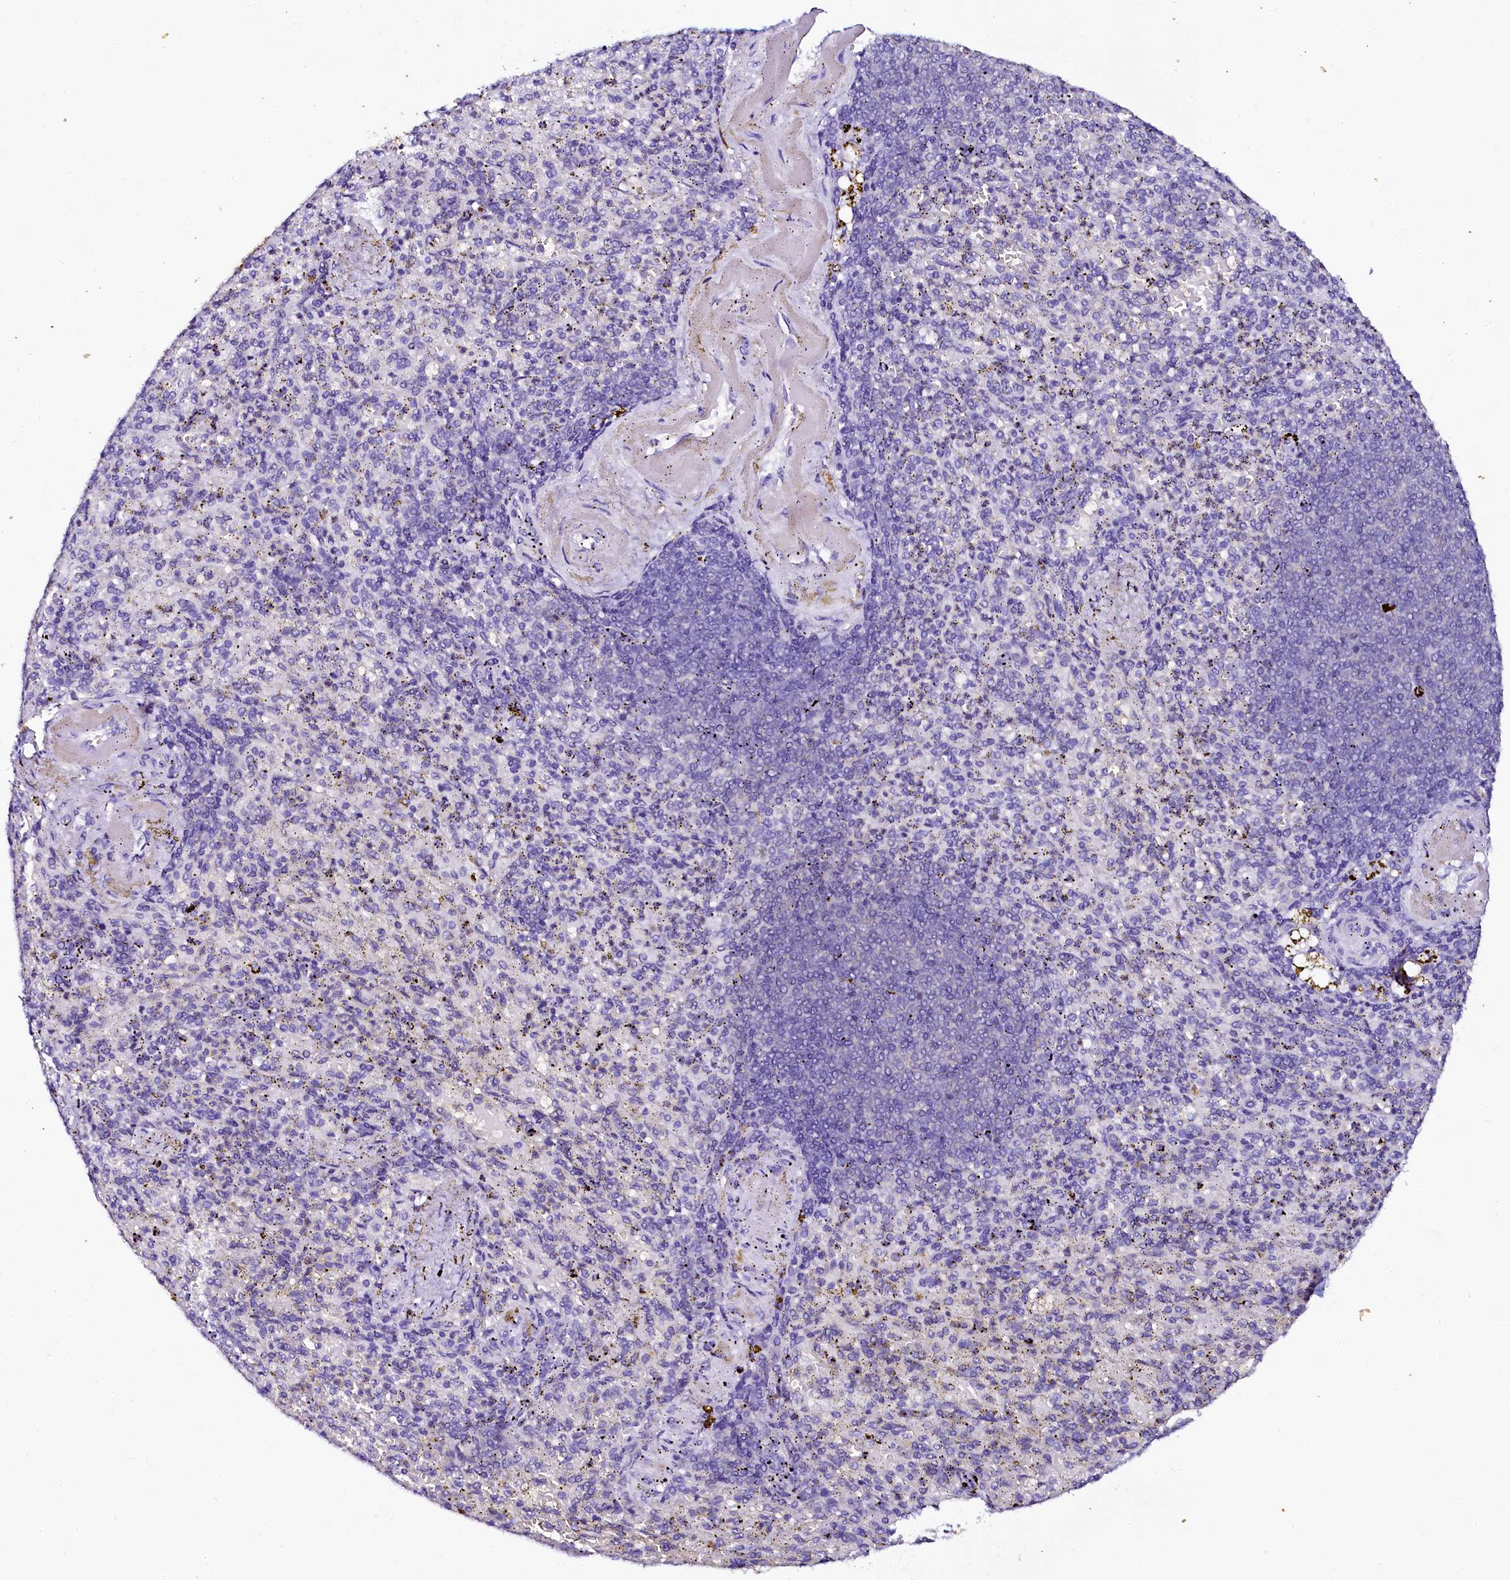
{"staining": {"intensity": "negative", "quantity": "none", "location": "none"}, "tissue": "spleen", "cell_type": "Cells in red pulp", "image_type": "normal", "snomed": [{"axis": "morphology", "description": "Normal tissue, NOS"}, {"axis": "topography", "description": "Spleen"}], "caption": "Immunohistochemical staining of normal spleen displays no significant positivity in cells in red pulp.", "gene": "SORD", "patient": {"sex": "female", "age": 74}}